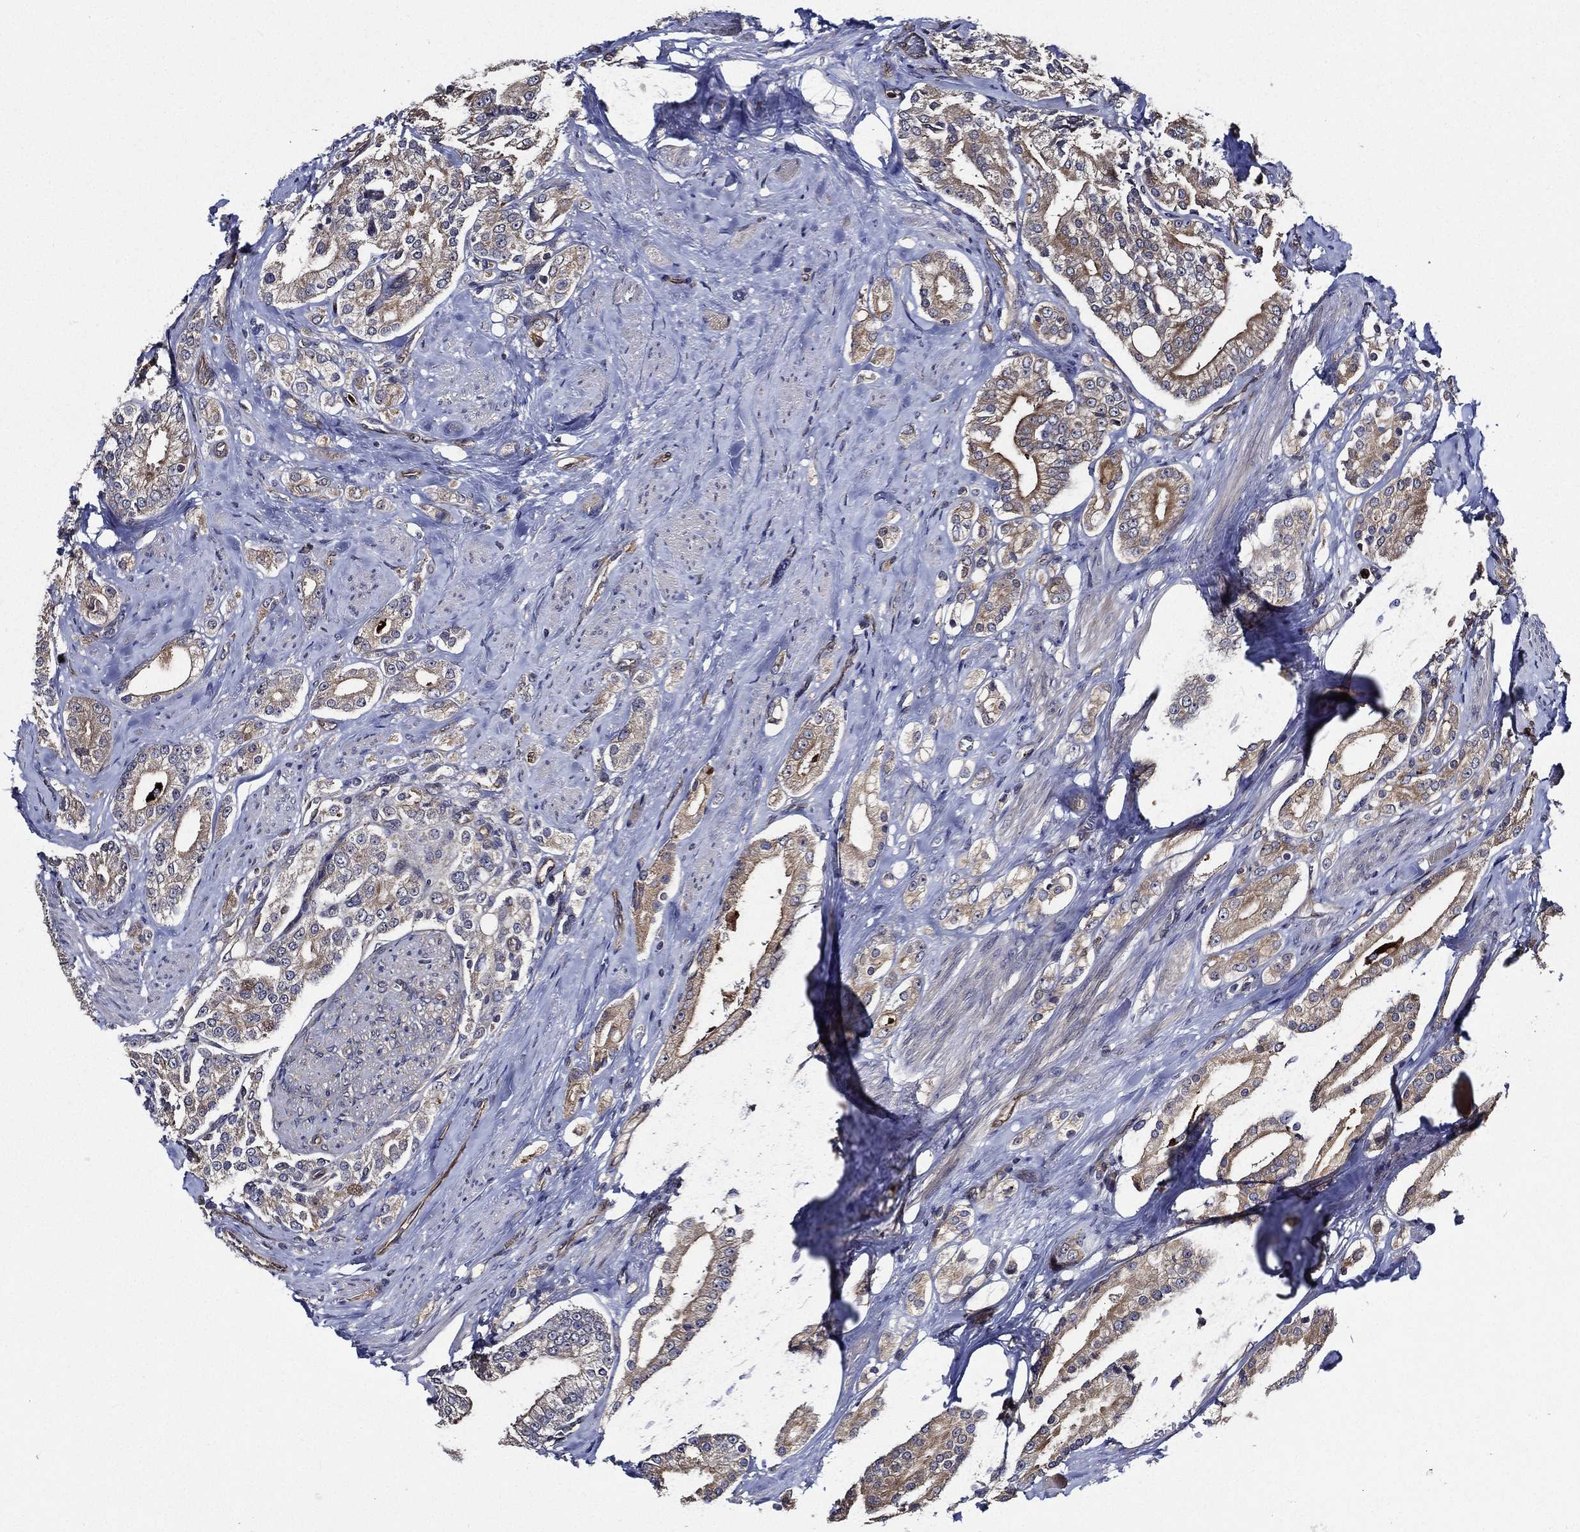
{"staining": {"intensity": "moderate", "quantity": "<25%", "location": "cytoplasmic/membranous"}, "tissue": "prostate cancer", "cell_type": "Tumor cells", "image_type": "cancer", "snomed": [{"axis": "morphology", "description": "Adenocarcinoma, NOS"}, {"axis": "topography", "description": "Prostate and seminal vesicle, NOS"}, {"axis": "topography", "description": "Prostate"}], "caption": "High-power microscopy captured an IHC photomicrograph of prostate cancer, revealing moderate cytoplasmic/membranous positivity in about <25% of tumor cells.", "gene": "KIF20B", "patient": {"sex": "male", "age": 67}}